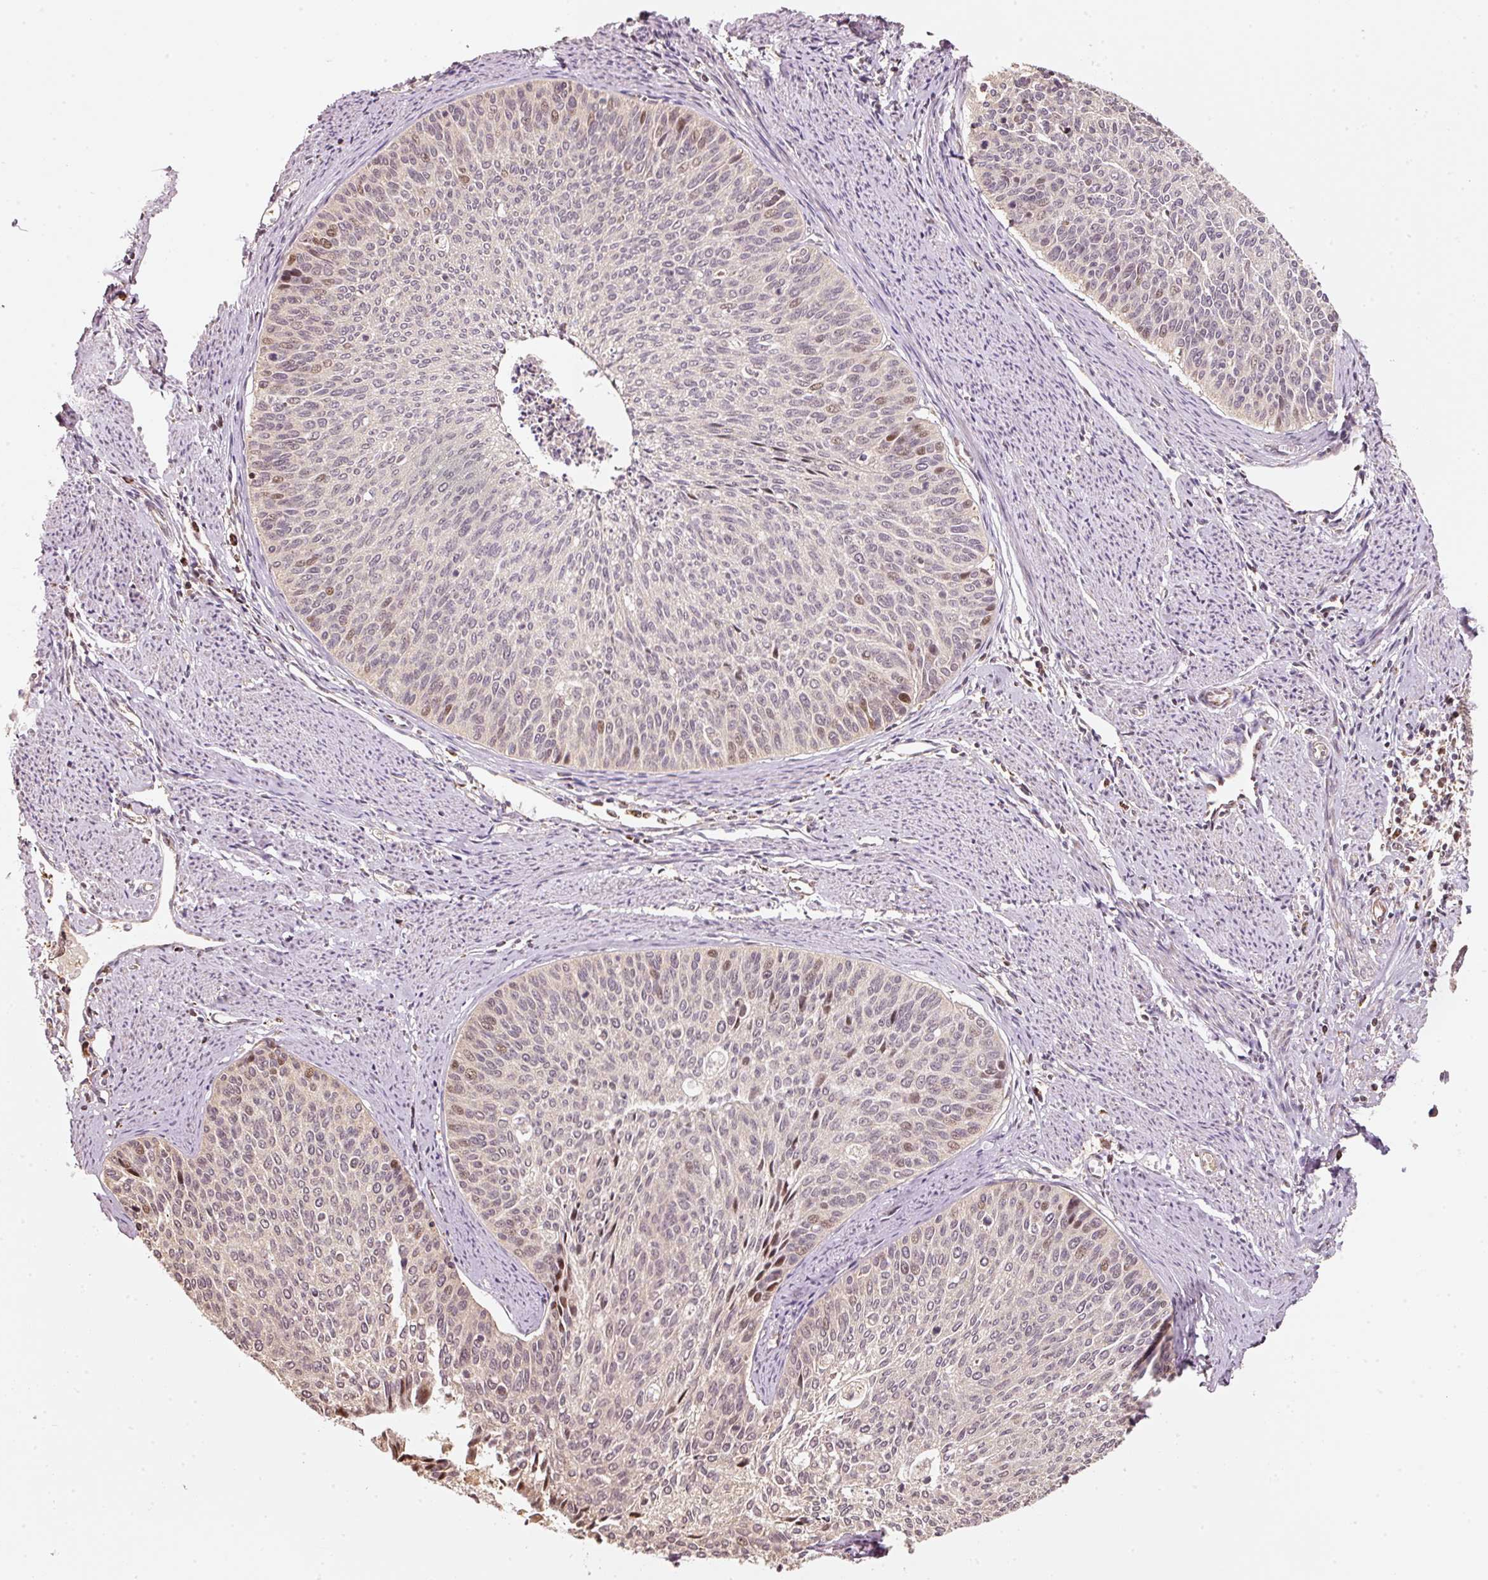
{"staining": {"intensity": "moderate", "quantity": "<25%", "location": "nuclear"}, "tissue": "cervical cancer", "cell_type": "Tumor cells", "image_type": "cancer", "snomed": [{"axis": "morphology", "description": "Squamous cell carcinoma, NOS"}, {"axis": "topography", "description": "Cervix"}], "caption": "Protein expression analysis of cervical squamous cell carcinoma exhibits moderate nuclear expression in approximately <25% of tumor cells. (Brightfield microscopy of DAB IHC at high magnification).", "gene": "RAB35", "patient": {"sex": "female", "age": 55}}